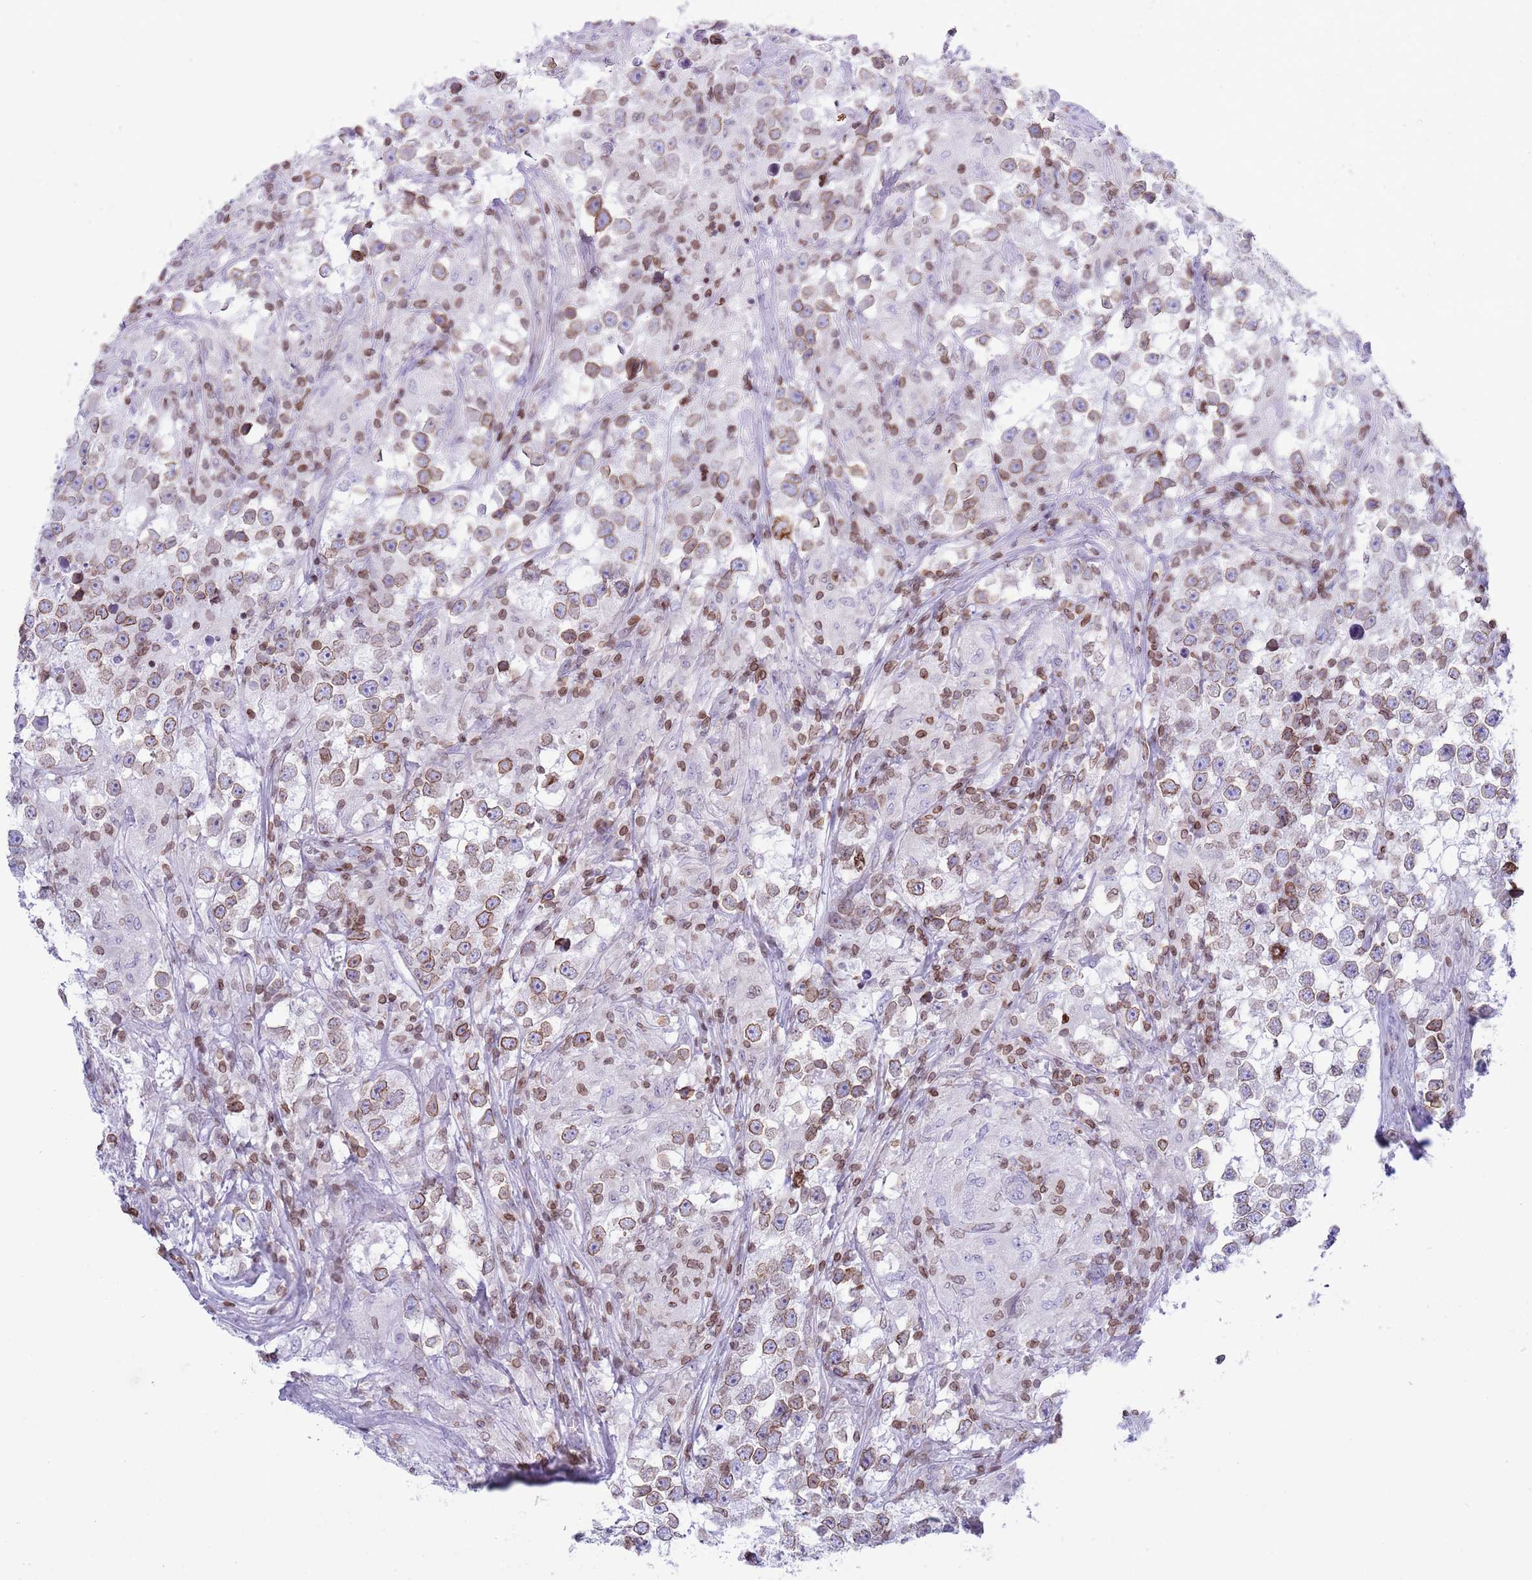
{"staining": {"intensity": "moderate", "quantity": ">75%", "location": "cytoplasmic/membranous,nuclear"}, "tissue": "testis cancer", "cell_type": "Tumor cells", "image_type": "cancer", "snomed": [{"axis": "morphology", "description": "Seminoma, NOS"}, {"axis": "topography", "description": "Testis"}], "caption": "This histopathology image exhibits immunohistochemistry staining of human testis seminoma, with medium moderate cytoplasmic/membranous and nuclear positivity in about >75% of tumor cells.", "gene": "LBR", "patient": {"sex": "male", "age": 46}}